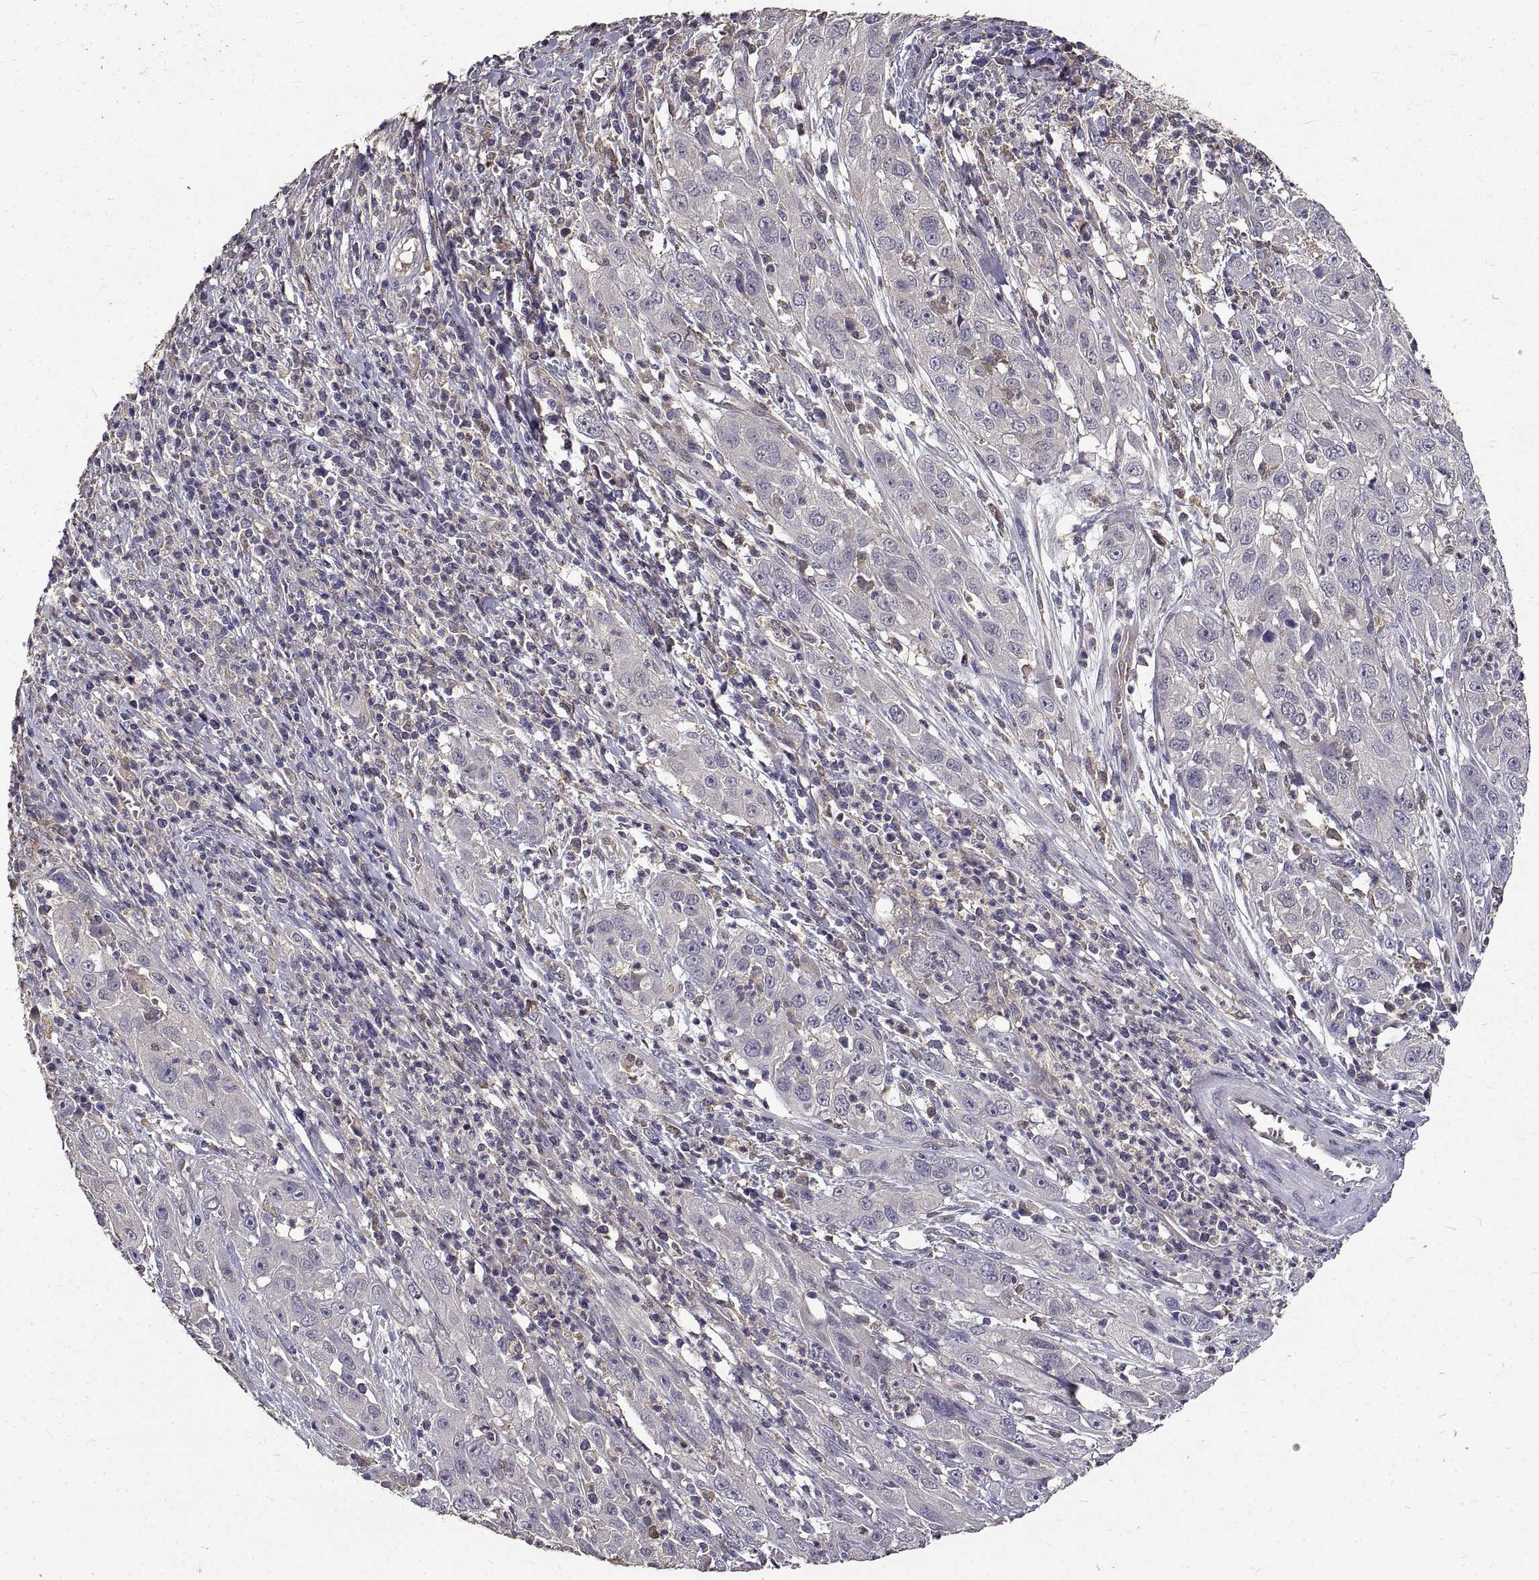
{"staining": {"intensity": "negative", "quantity": "none", "location": "none"}, "tissue": "cervical cancer", "cell_type": "Tumor cells", "image_type": "cancer", "snomed": [{"axis": "morphology", "description": "Squamous cell carcinoma, NOS"}, {"axis": "topography", "description": "Cervix"}], "caption": "DAB (3,3'-diaminobenzidine) immunohistochemical staining of cervical squamous cell carcinoma exhibits no significant staining in tumor cells.", "gene": "PEA15", "patient": {"sex": "female", "age": 32}}